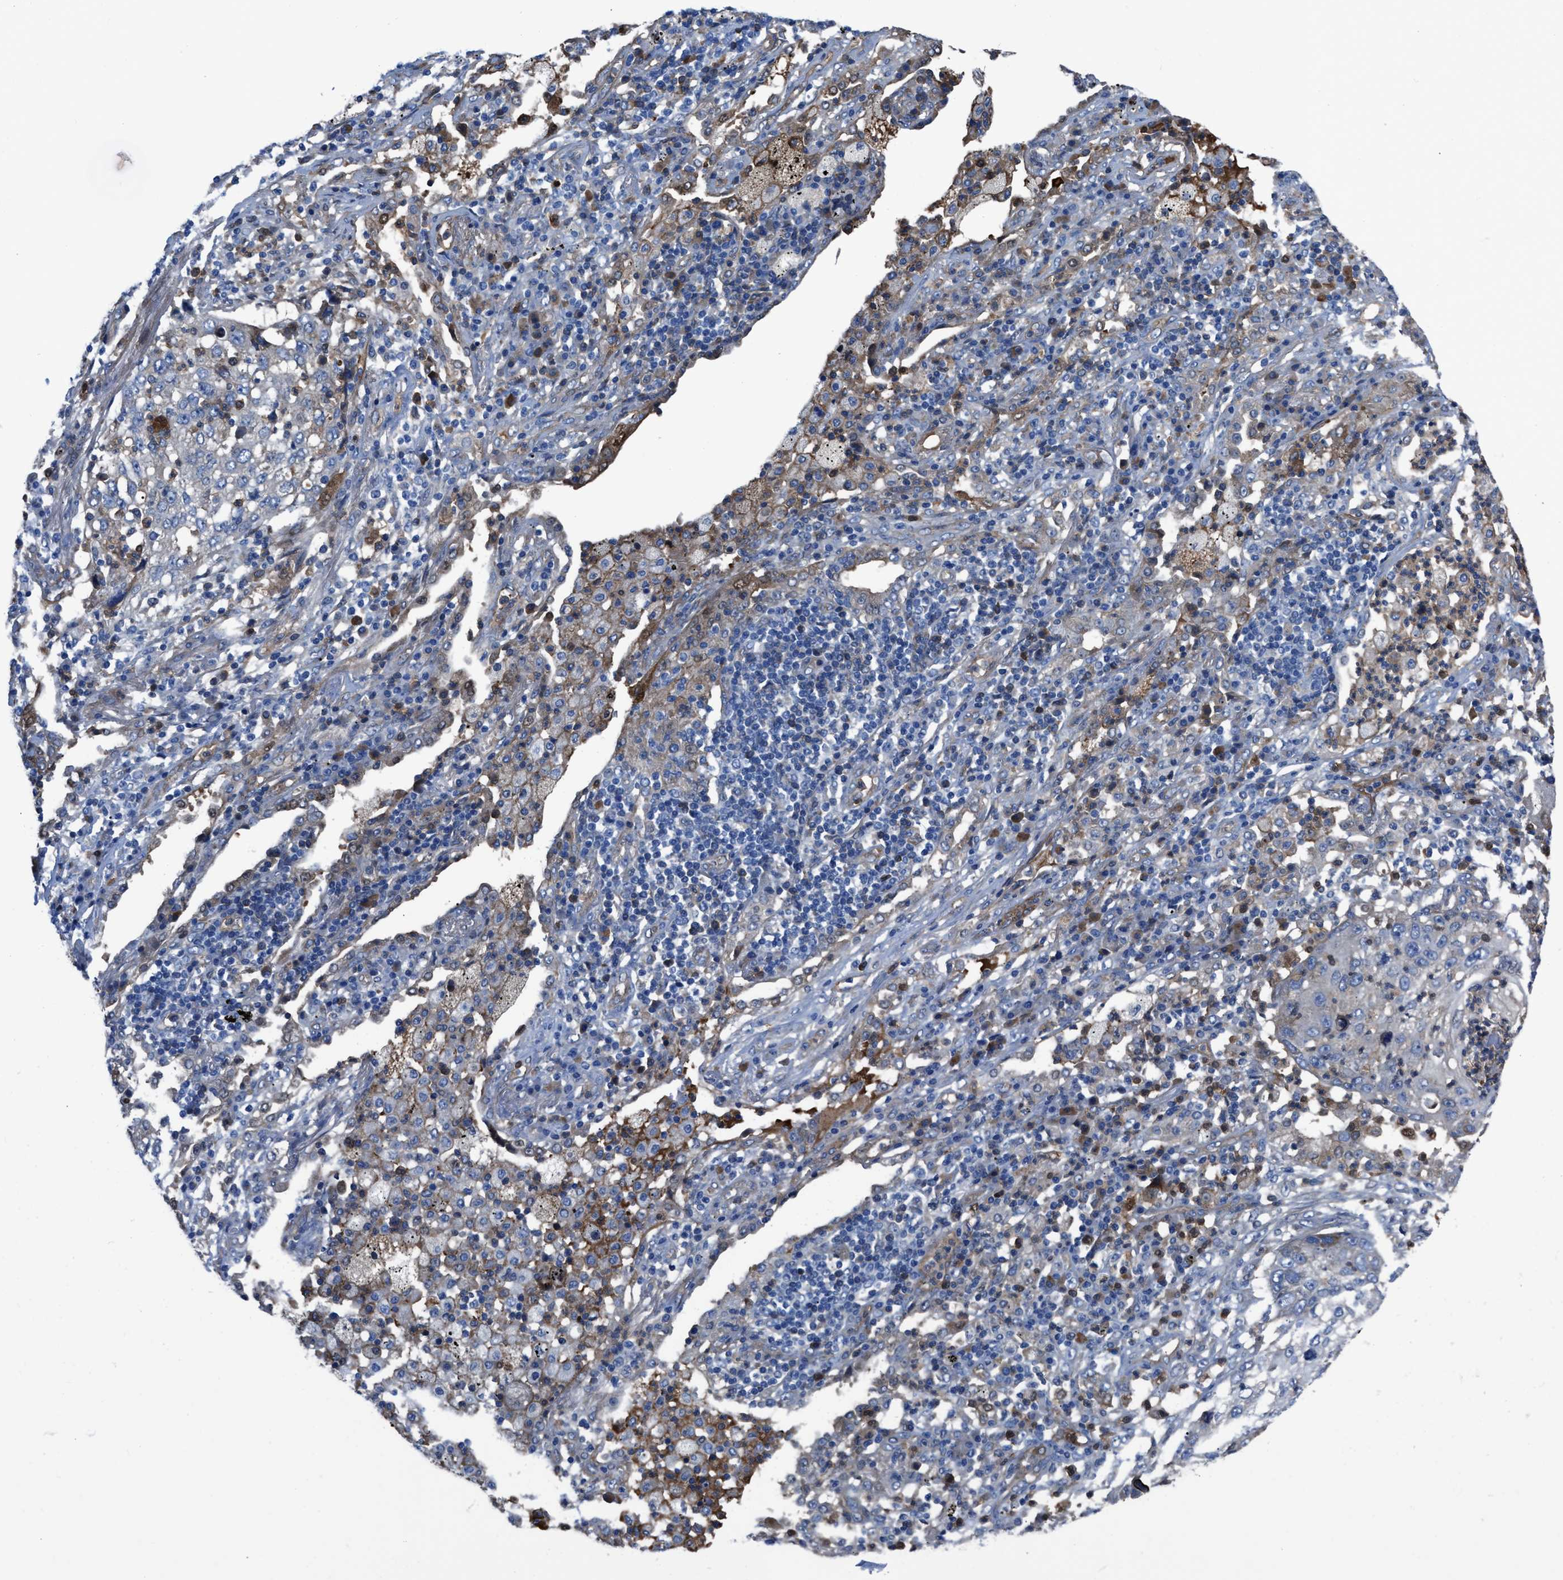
{"staining": {"intensity": "negative", "quantity": "none", "location": "none"}, "tissue": "lung cancer", "cell_type": "Tumor cells", "image_type": "cancer", "snomed": [{"axis": "morphology", "description": "Squamous cell carcinoma, NOS"}, {"axis": "topography", "description": "Lung"}], "caption": "Photomicrograph shows no protein positivity in tumor cells of lung cancer tissue.", "gene": "TRIOBP", "patient": {"sex": "female", "age": 63}}